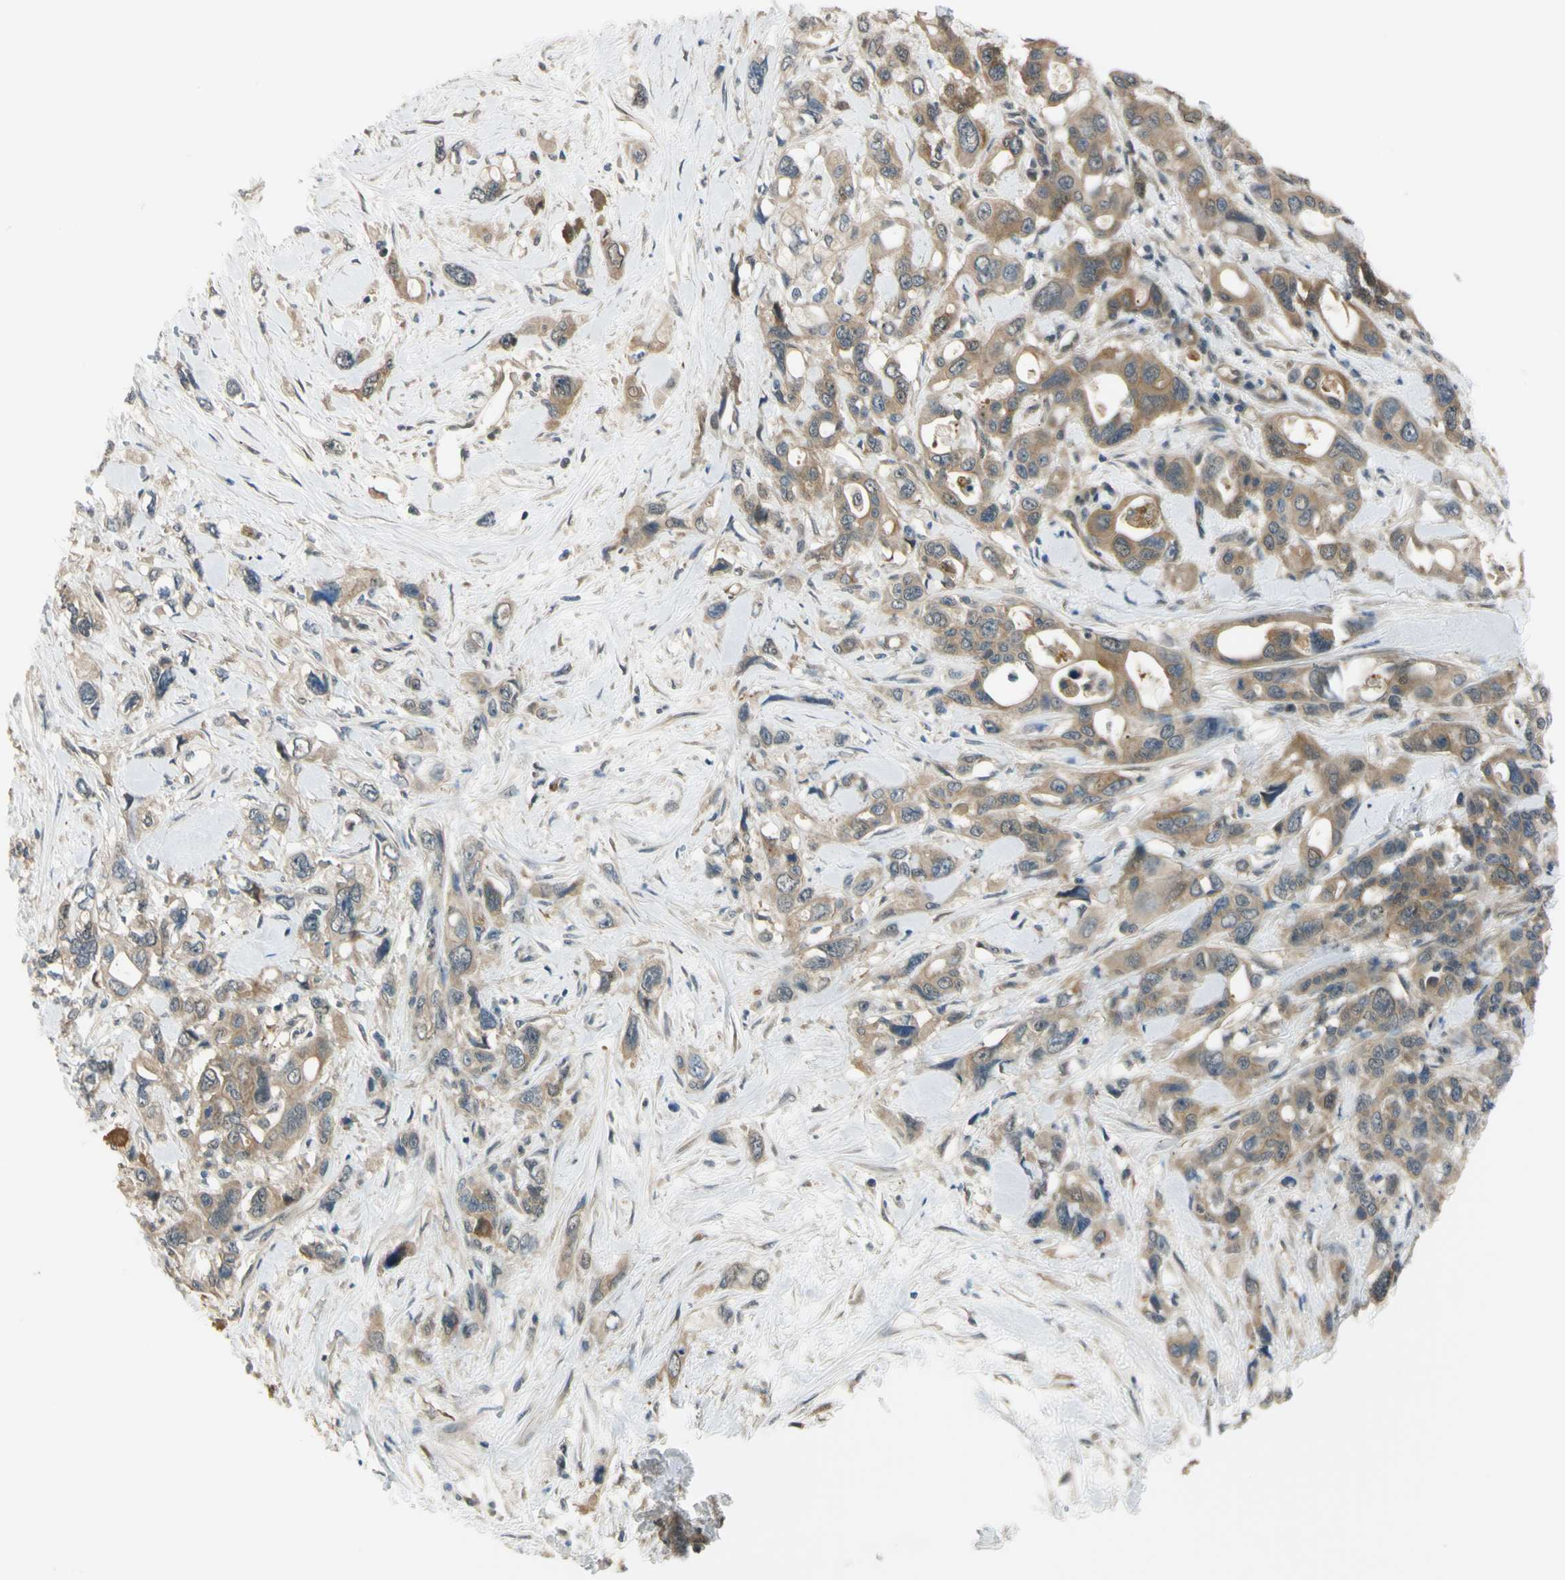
{"staining": {"intensity": "weak", "quantity": ">75%", "location": "cytoplasmic/membranous,nuclear"}, "tissue": "pancreatic cancer", "cell_type": "Tumor cells", "image_type": "cancer", "snomed": [{"axis": "morphology", "description": "Adenocarcinoma, NOS"}, {"axis": "topography", "description": "Pancreas"}], "caption": "Pancreatic cancer was stained to show a protein in brown. There is low levels of weak cytoplasmic/membranous and nuclear positivity in approximately >75% of tumor cells.", "gene": "RASGRF1", "patient": {"sex": "male", "age": 46}}